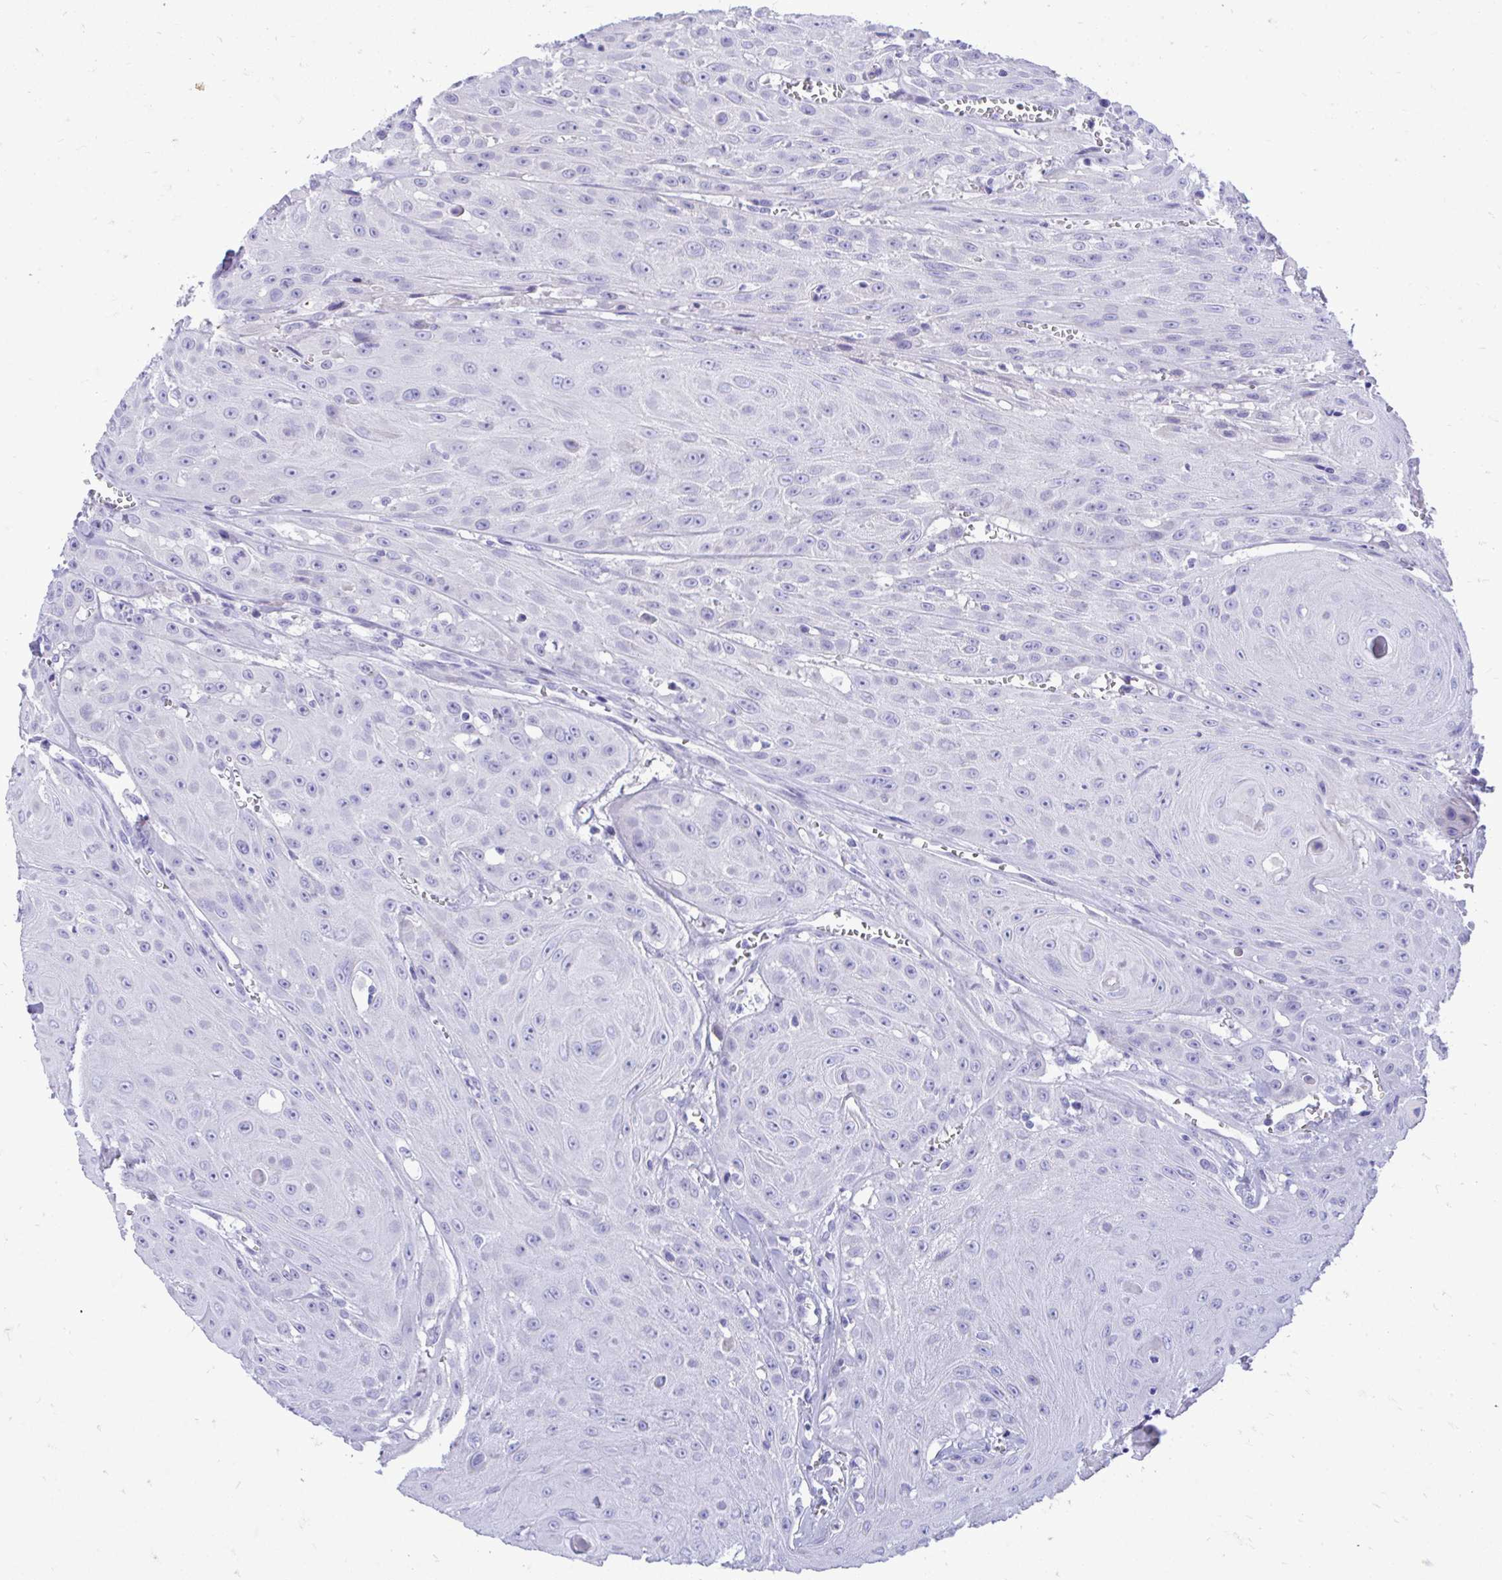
{"staining": {"intensity": "negative", "quantity": "none", "location": "none"}, "tissue": "head and neck cancer", "cell_type": "Tumor cells", "image_type": "cancer", "snomed": [{"axis": "morphology", "description": "Squamous cell carcinoma, NOS"}, {"axis": "topography", "description": "Oral tissue"}, {"axis": "topography", "description": "Head-Neck"}], "caption": "An IHC micrograph of head and neck cancer is shown. There is no staining in tumor cells of head and neck cancer.", "gene": "ANKDD1B", "patient": {"sex": "male", "age": 81}}